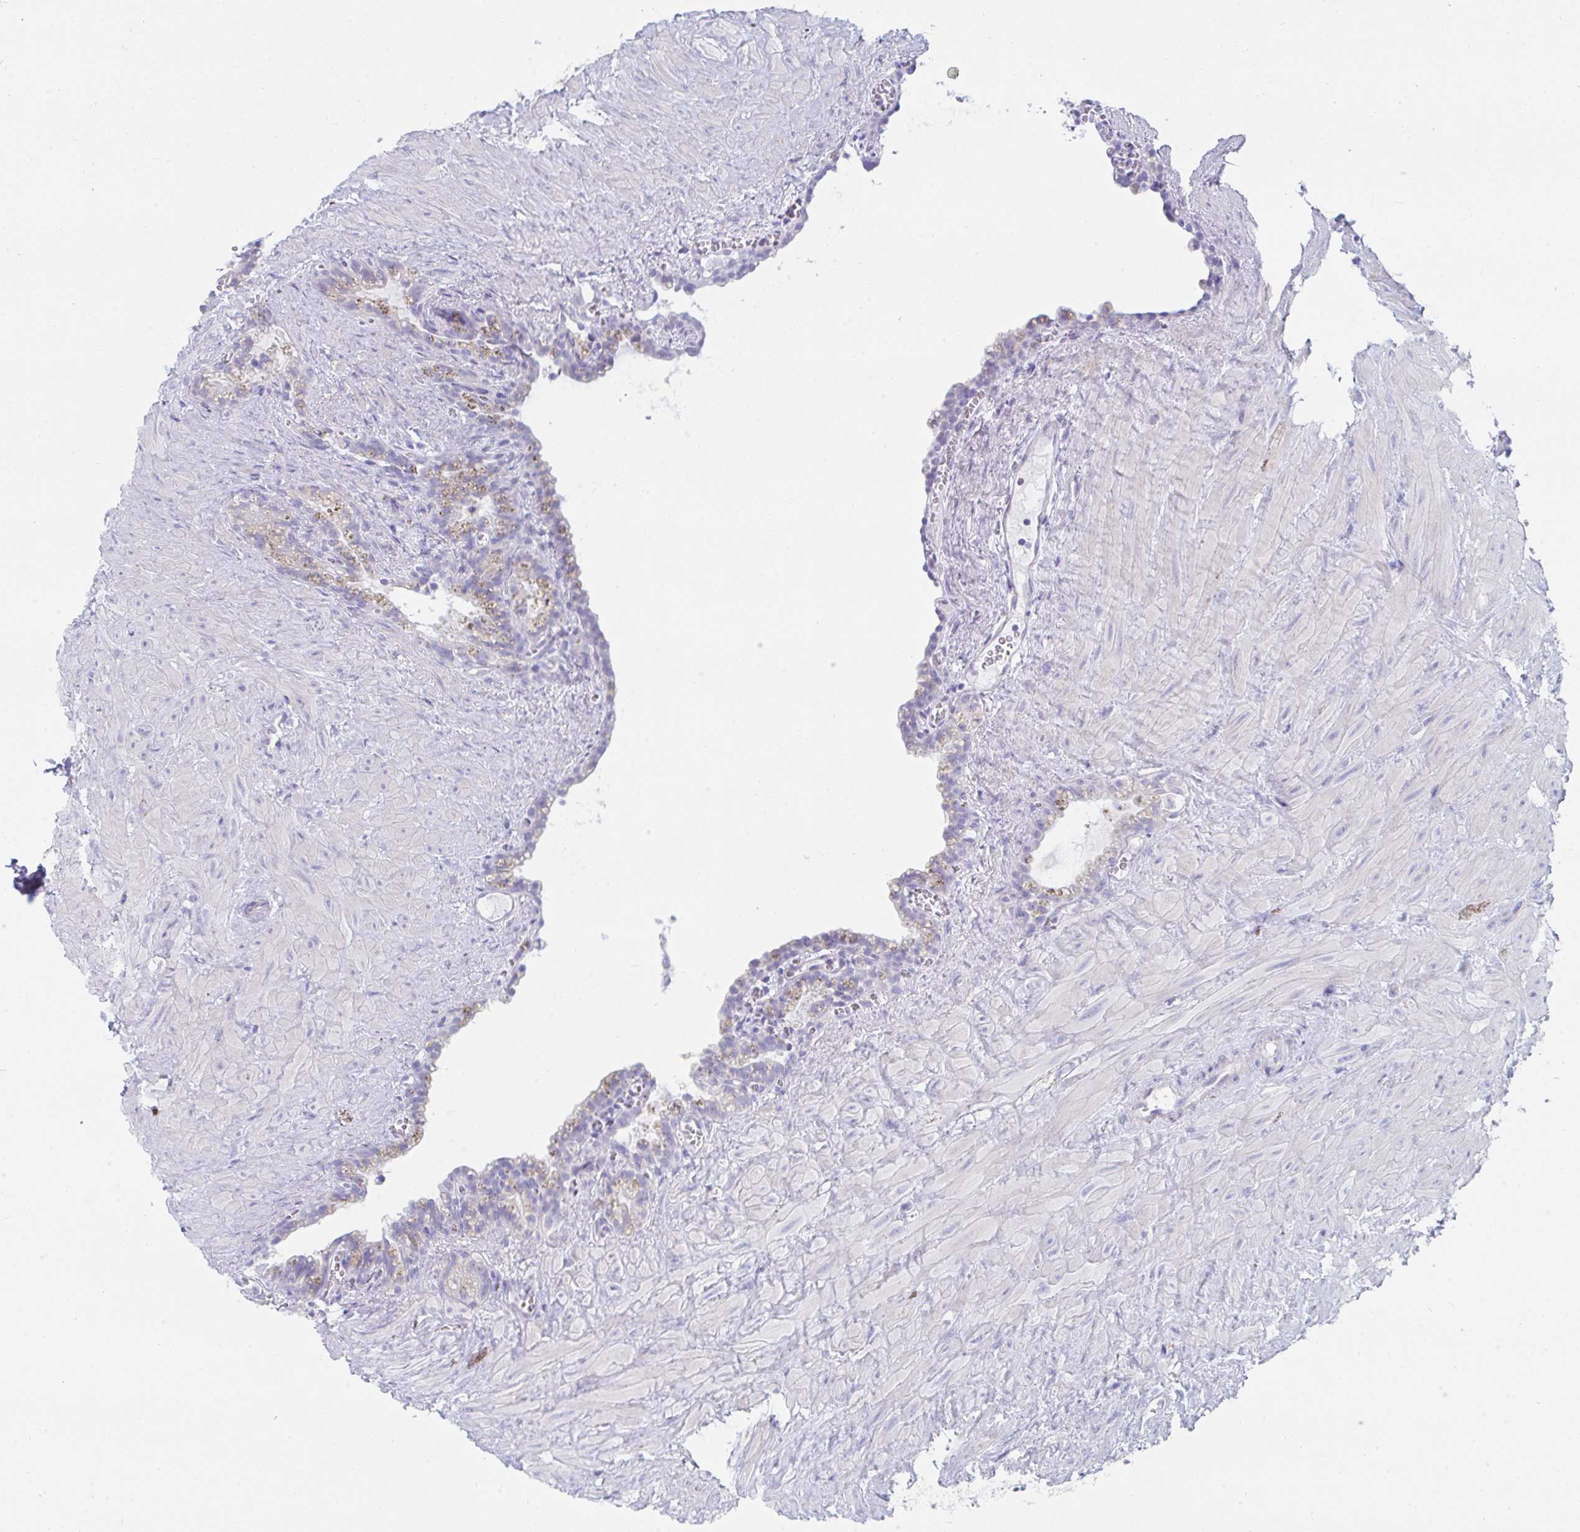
{"staining": {"intensity": "negative", "quantity": "none", "location": "none"}, "tissue": "seminal vesicle", "cell_type": "Glandular cells", "image_type": "normal", "snomed": [{"axis": "morphology", "description": "Normal tissue, NOS"}, {"axis": "topography", "description": "Seminal veicle"}], "caption": "The immunohistochemistry image has no significant expression in glandular cells of seminal vesicle.", "gene": "MGAM2", "patient": {"sex": "male", "age": 76}}